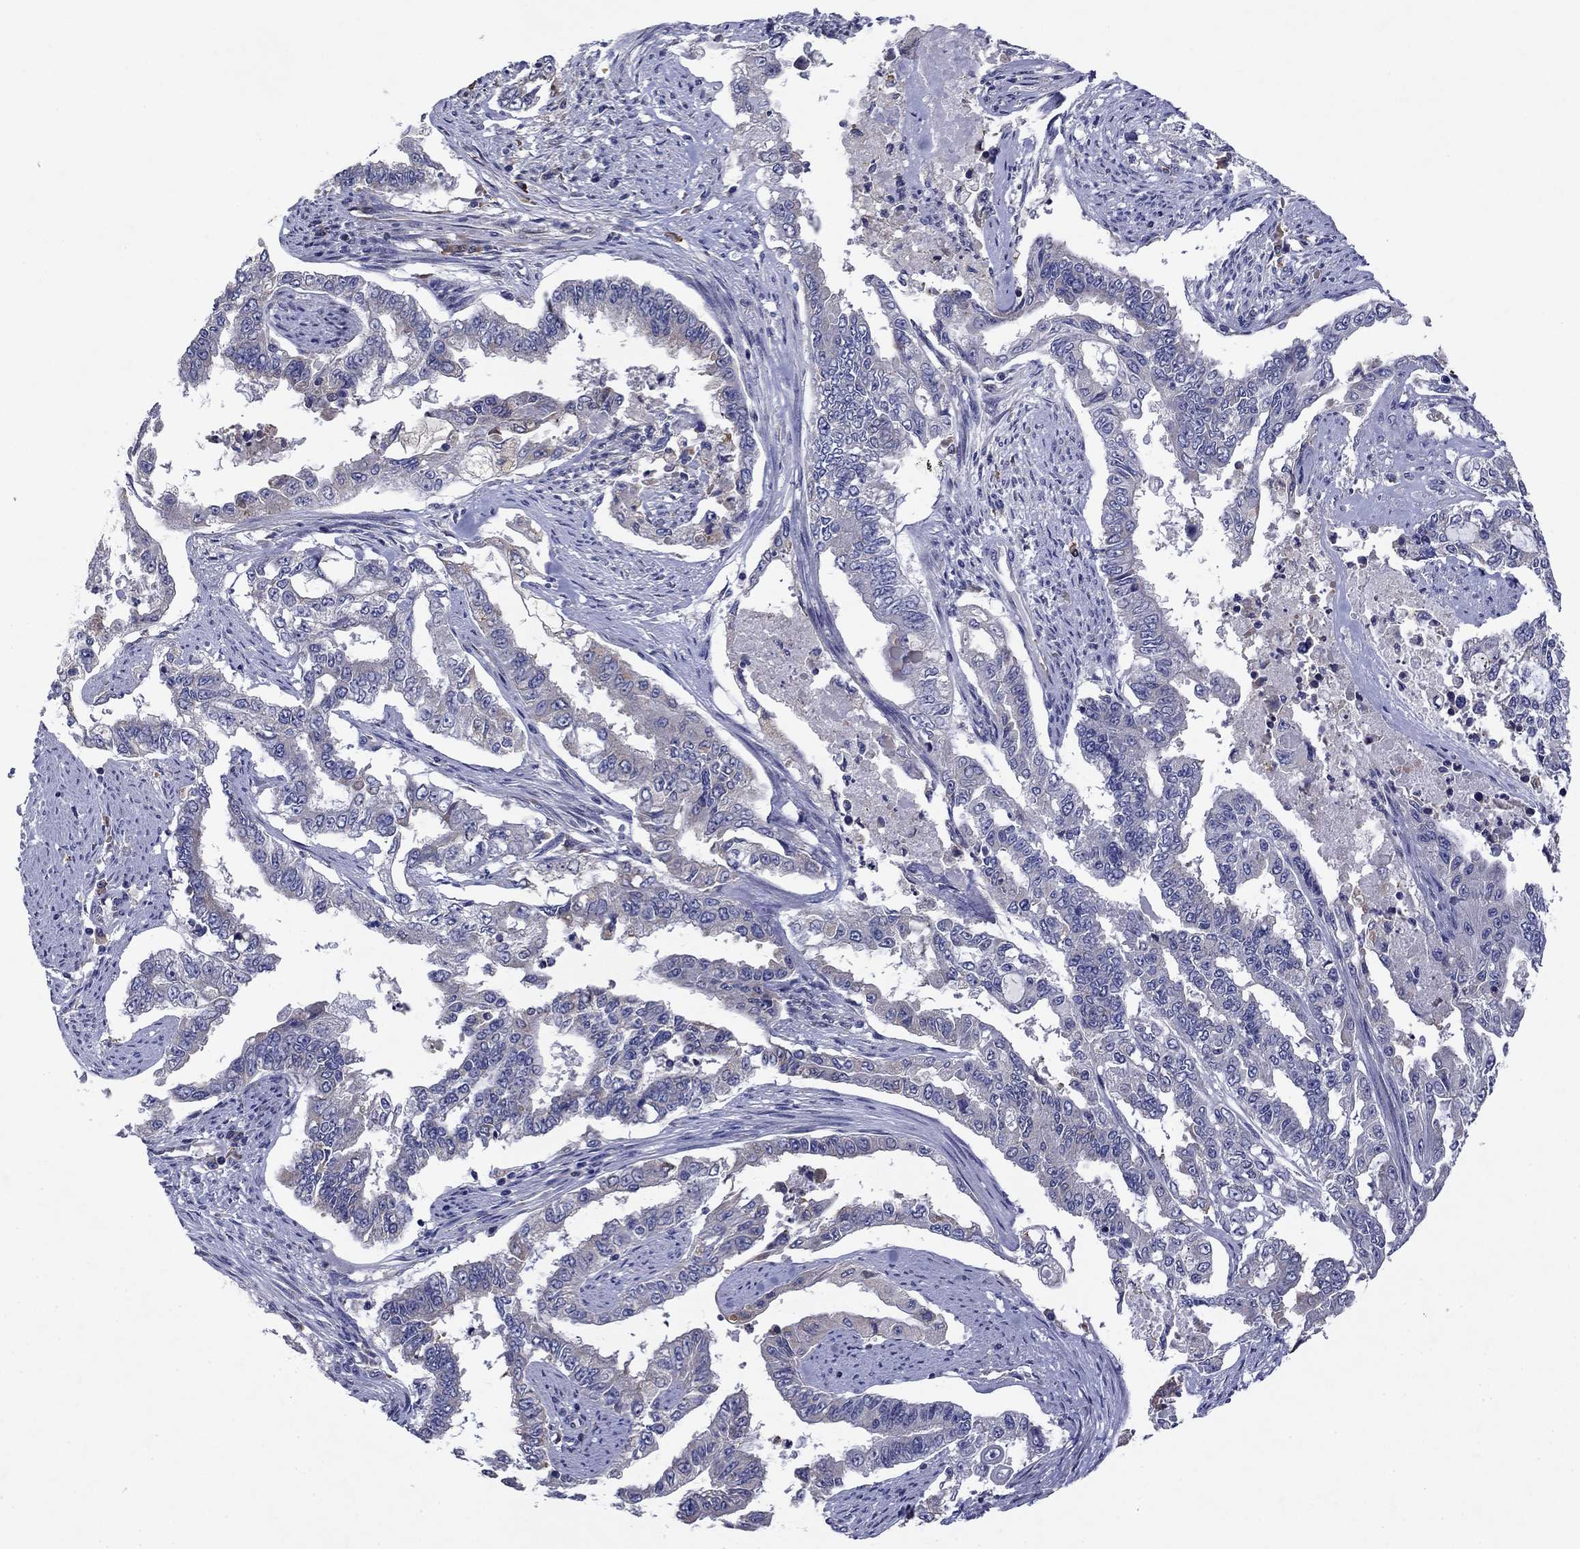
{"staining": {"intensity": "negative", "quantity": "none", "location": "none"}, "tissue": "endometrial cancer", "cell_type": "Tumor cells", "image_type": "cancer", "snomed": [{"axis": "morphology", "description": "Adenocarcinoma, NOS"}, {"axis": "topography", "description": "Uterus"}], "caption": "High magnification brightfield microscopy of endometrial cancer stained with DAB (3,3'-diaminobenzidine) (brown) and counterstained with hematoxylin (blue): tumor cells show no significant staining. The staining is performed using DAB brown chromogen with nuclei counter-stained in using hematoxylin.", "gene": "SULT2B1", "patient": {"sex": "female", "age": 59}}